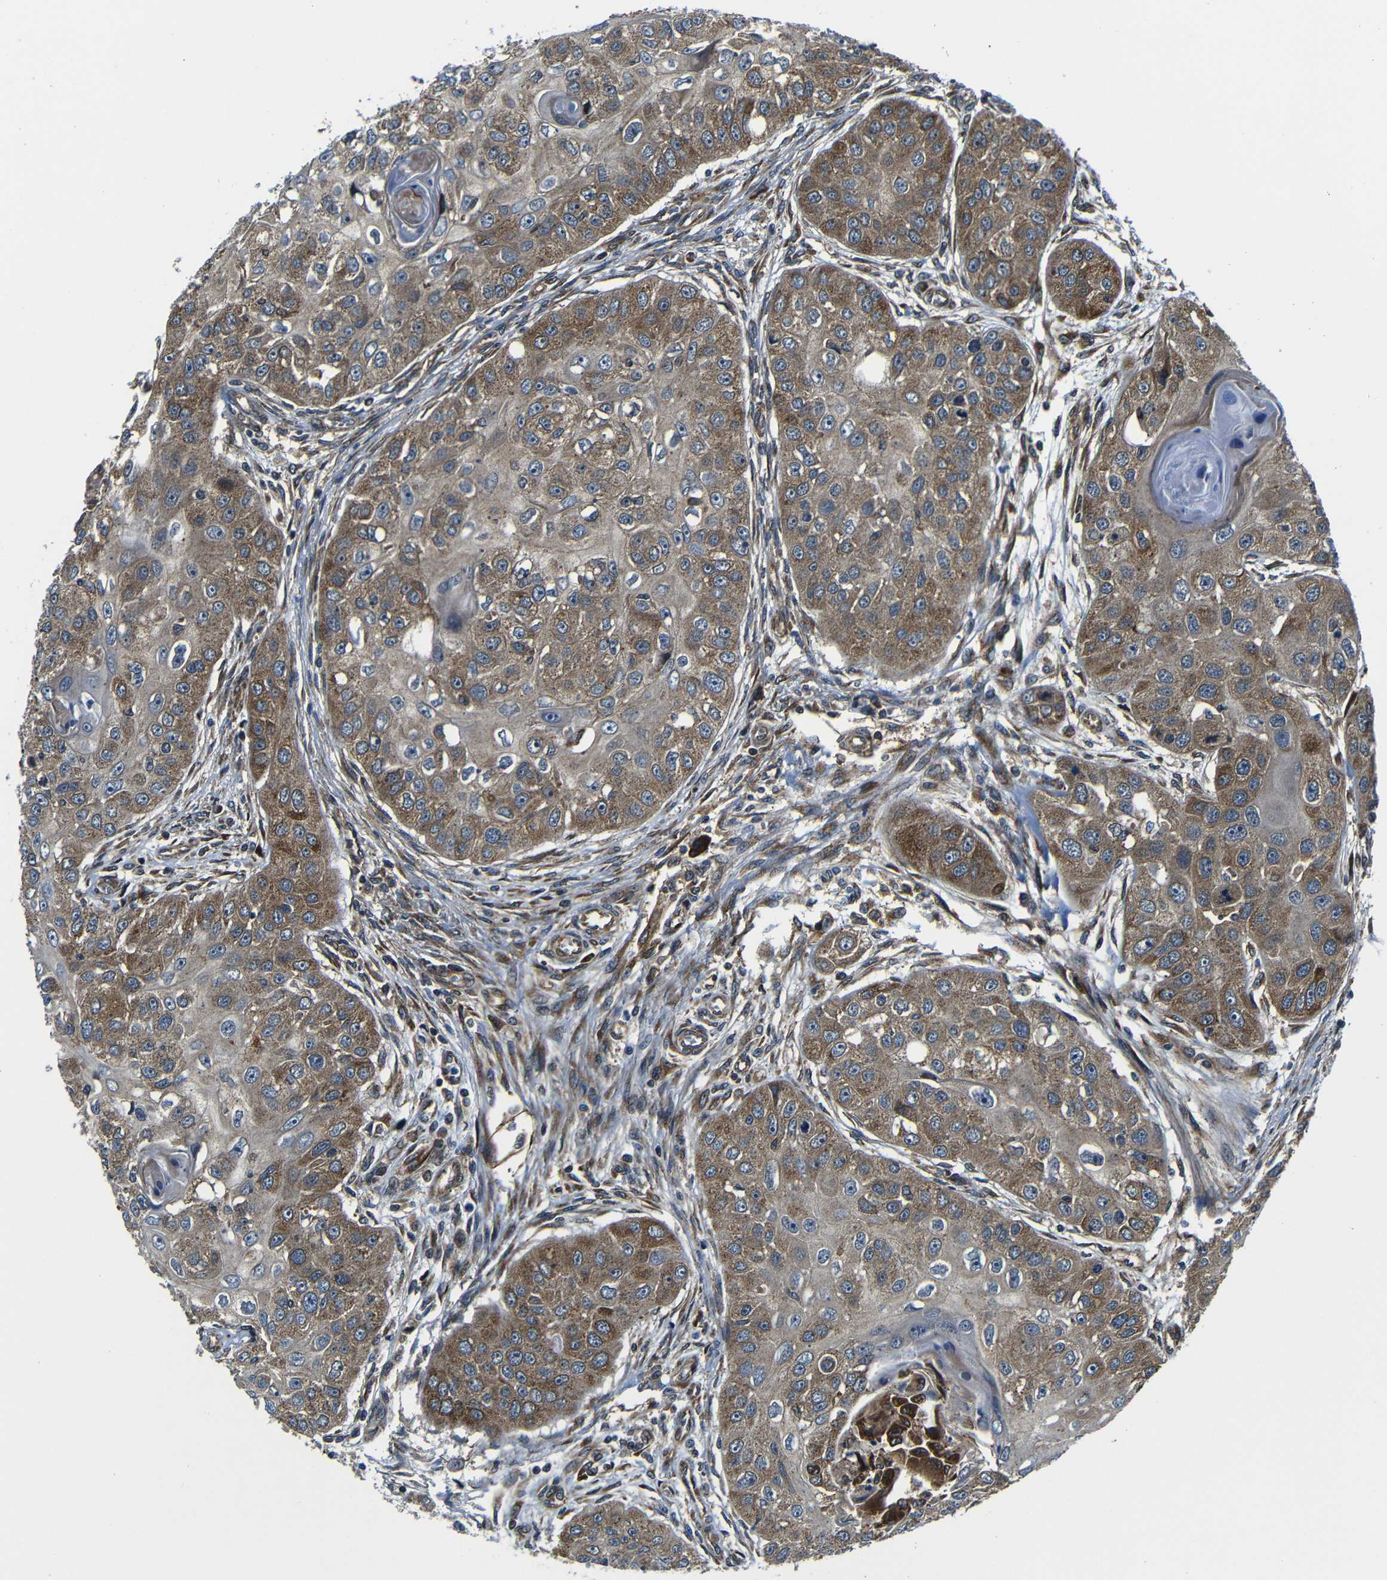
{"staining": {"intensity": "moderate", "quantity": ">75%", "location": "cytoplasmic/membranous"}, "tissue": "head and neck cancer", "cell_type": "Tumor cells", "image_type": "cancer", "snomed": [{"axis": "morphology", "description": "Normal tissue, NOS"}, {"axis": "morphology", "description": "Squamous cell carcinoma, NOS"}, {"axis": "topography", "description": "Skeletal muscle"}, {"axis": "topography", "description": "Head-Neck"}], "caption": "Human squamous cell carcinoma (head and neck) stained for a protein (brown) displays moderate cytoplasmic/membranous positive expression in about >75% of tumor cells.", "gene": "ABCE1", "patient": {"sex": "male", "age": 51}}